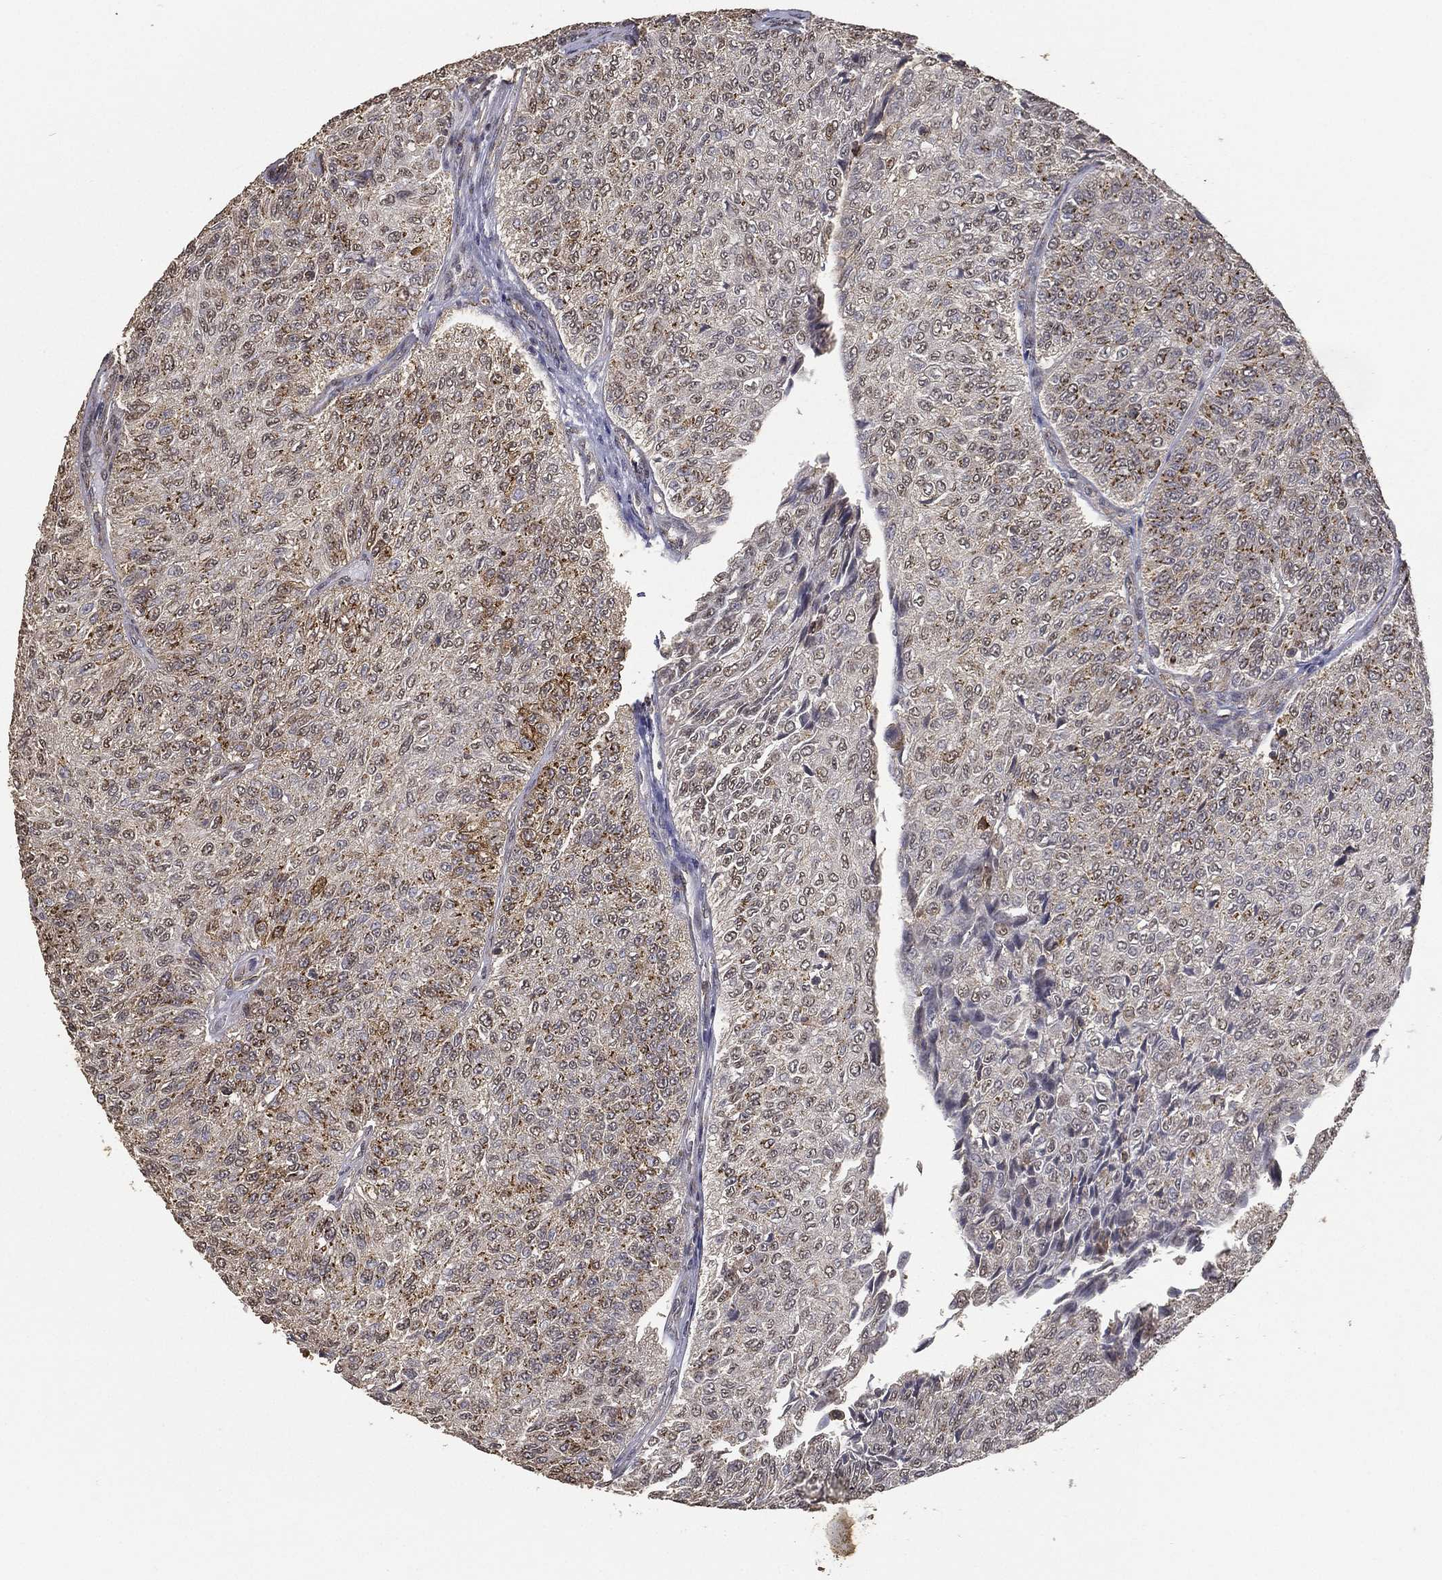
{"staining": {"intensity": "moderate", "quantity": "<25%", "location": "cytoplasmic/membranous"}, "tissue": "urothelial cancer", "cell_type": "Tumor cells", "image_type": "cancer", "snomed": [{"axis": "morphology", "description": "Urothelial carcinoma, Low grade"}, {"axis": "topography", "description": "Urinary bladder"}], "caption": "Immunohistochemistry (IHC) staining of low-grade urothelial carcinoma, which reveals low levels of moderate cytoplasmic/membranous positivity in about <25% of tumor cells indicating moderate cytoplasmic/membranous protein positivity. The staining was performed using DAB (brown) for protein detection and nuclei were counterstained in hematoxylin (blue).", "gene": "GPR183", "patient": {"sex": "male", "age": 78}}